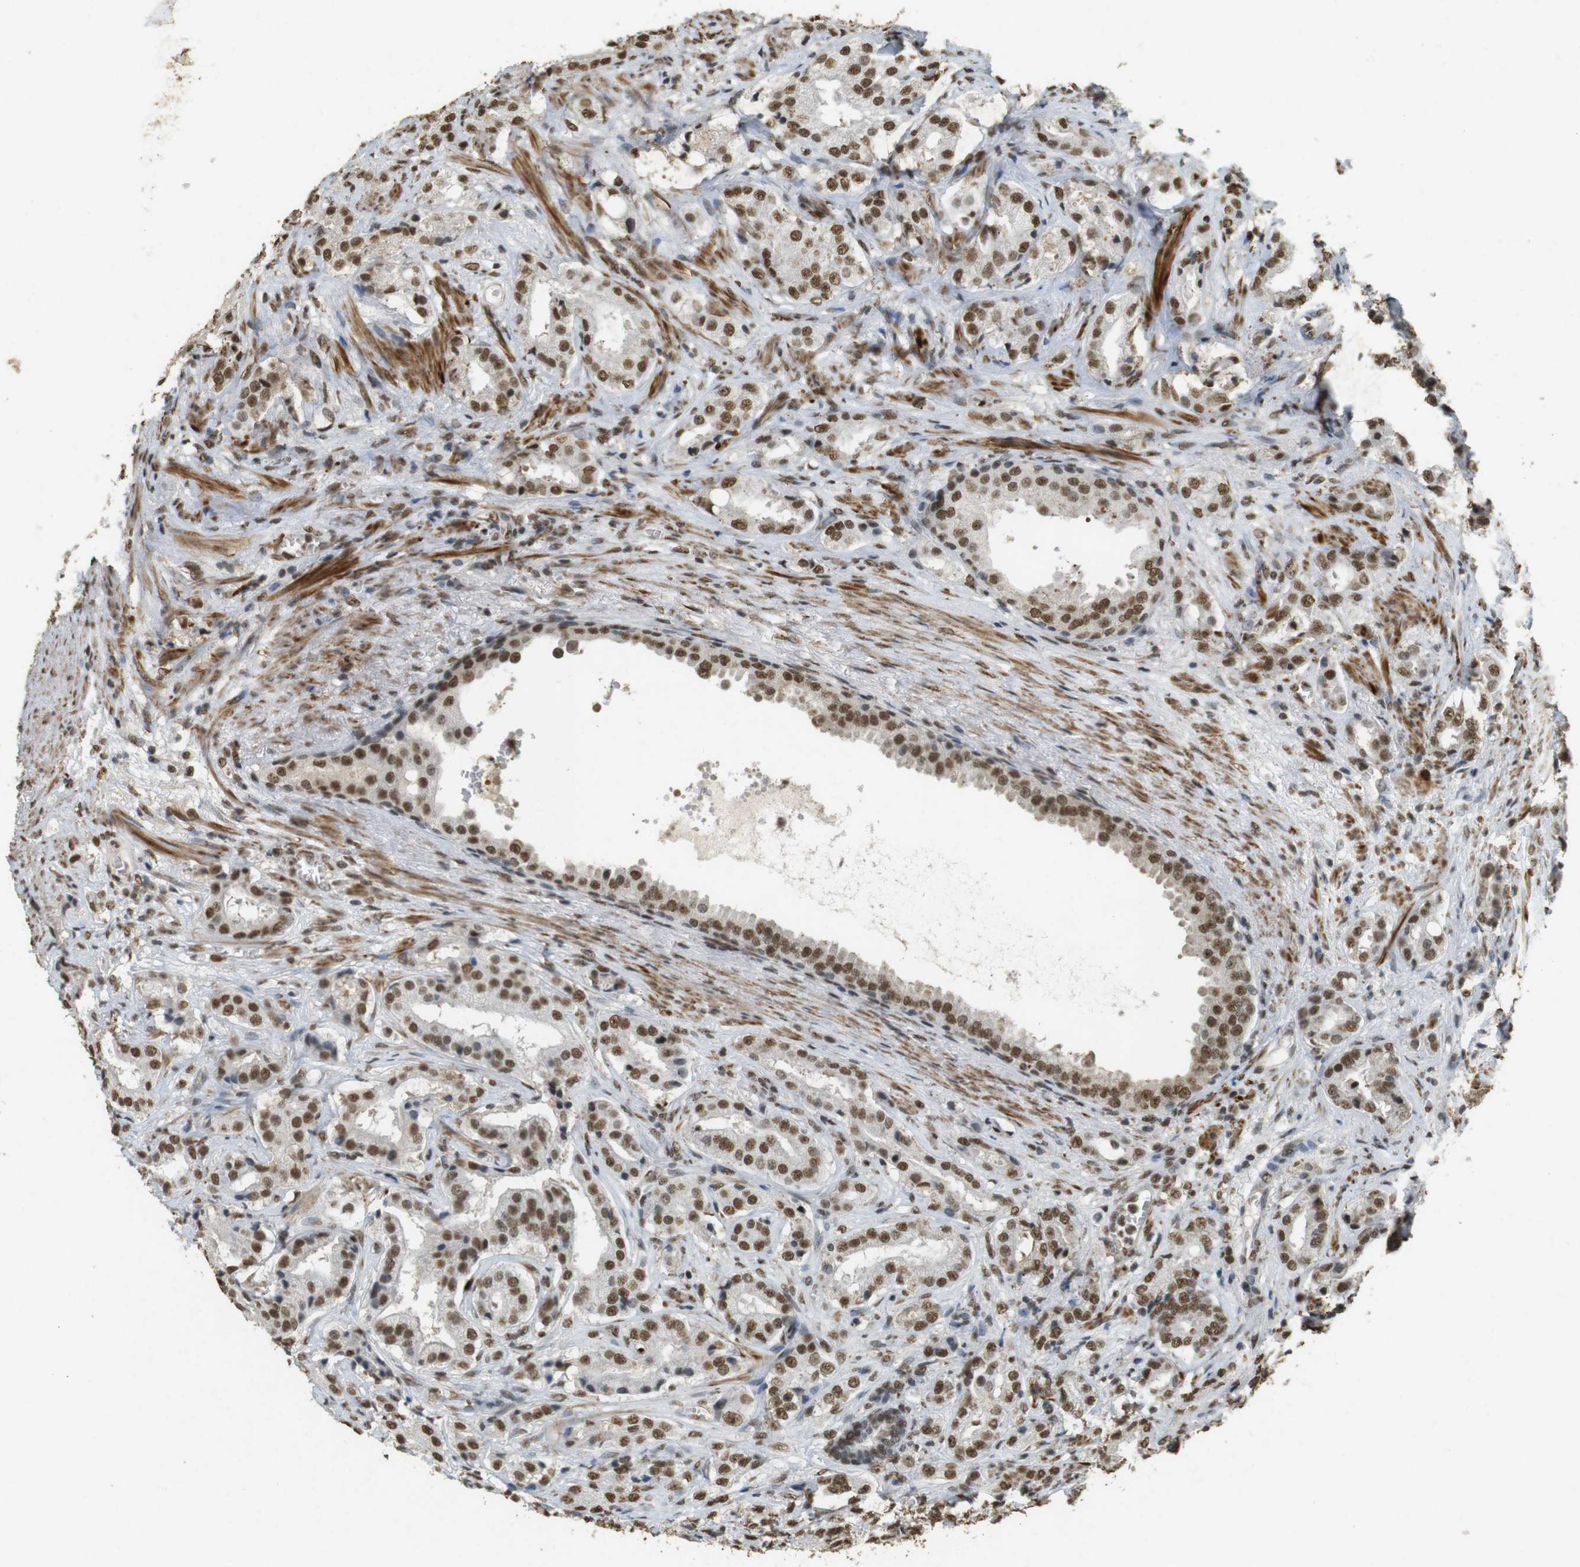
{"staining": {"intensity": "moderate", "quantity": ">75%", "location": "nuclear"}, "tissue": "prostate cancer", "cell_type": "Tumor cells", "image_type": "cancer", "snomed": [{"axis": "morphology", "description": "Adenocarcinoma, High grade"}, {"axis": "topography", "description": "Prostate"}], "caption": "IHC (DAB (3,3'-diaminobenzidine)) staining of human prostate adenocarcinoma (high-grade) shows moderate nuclear protein positivity in approximately >75% of tumor cells. (IHC, brightfield microscopy, high magnification).", "gene": "GATA4", "patient": {"sex": "male", "age": 64}}